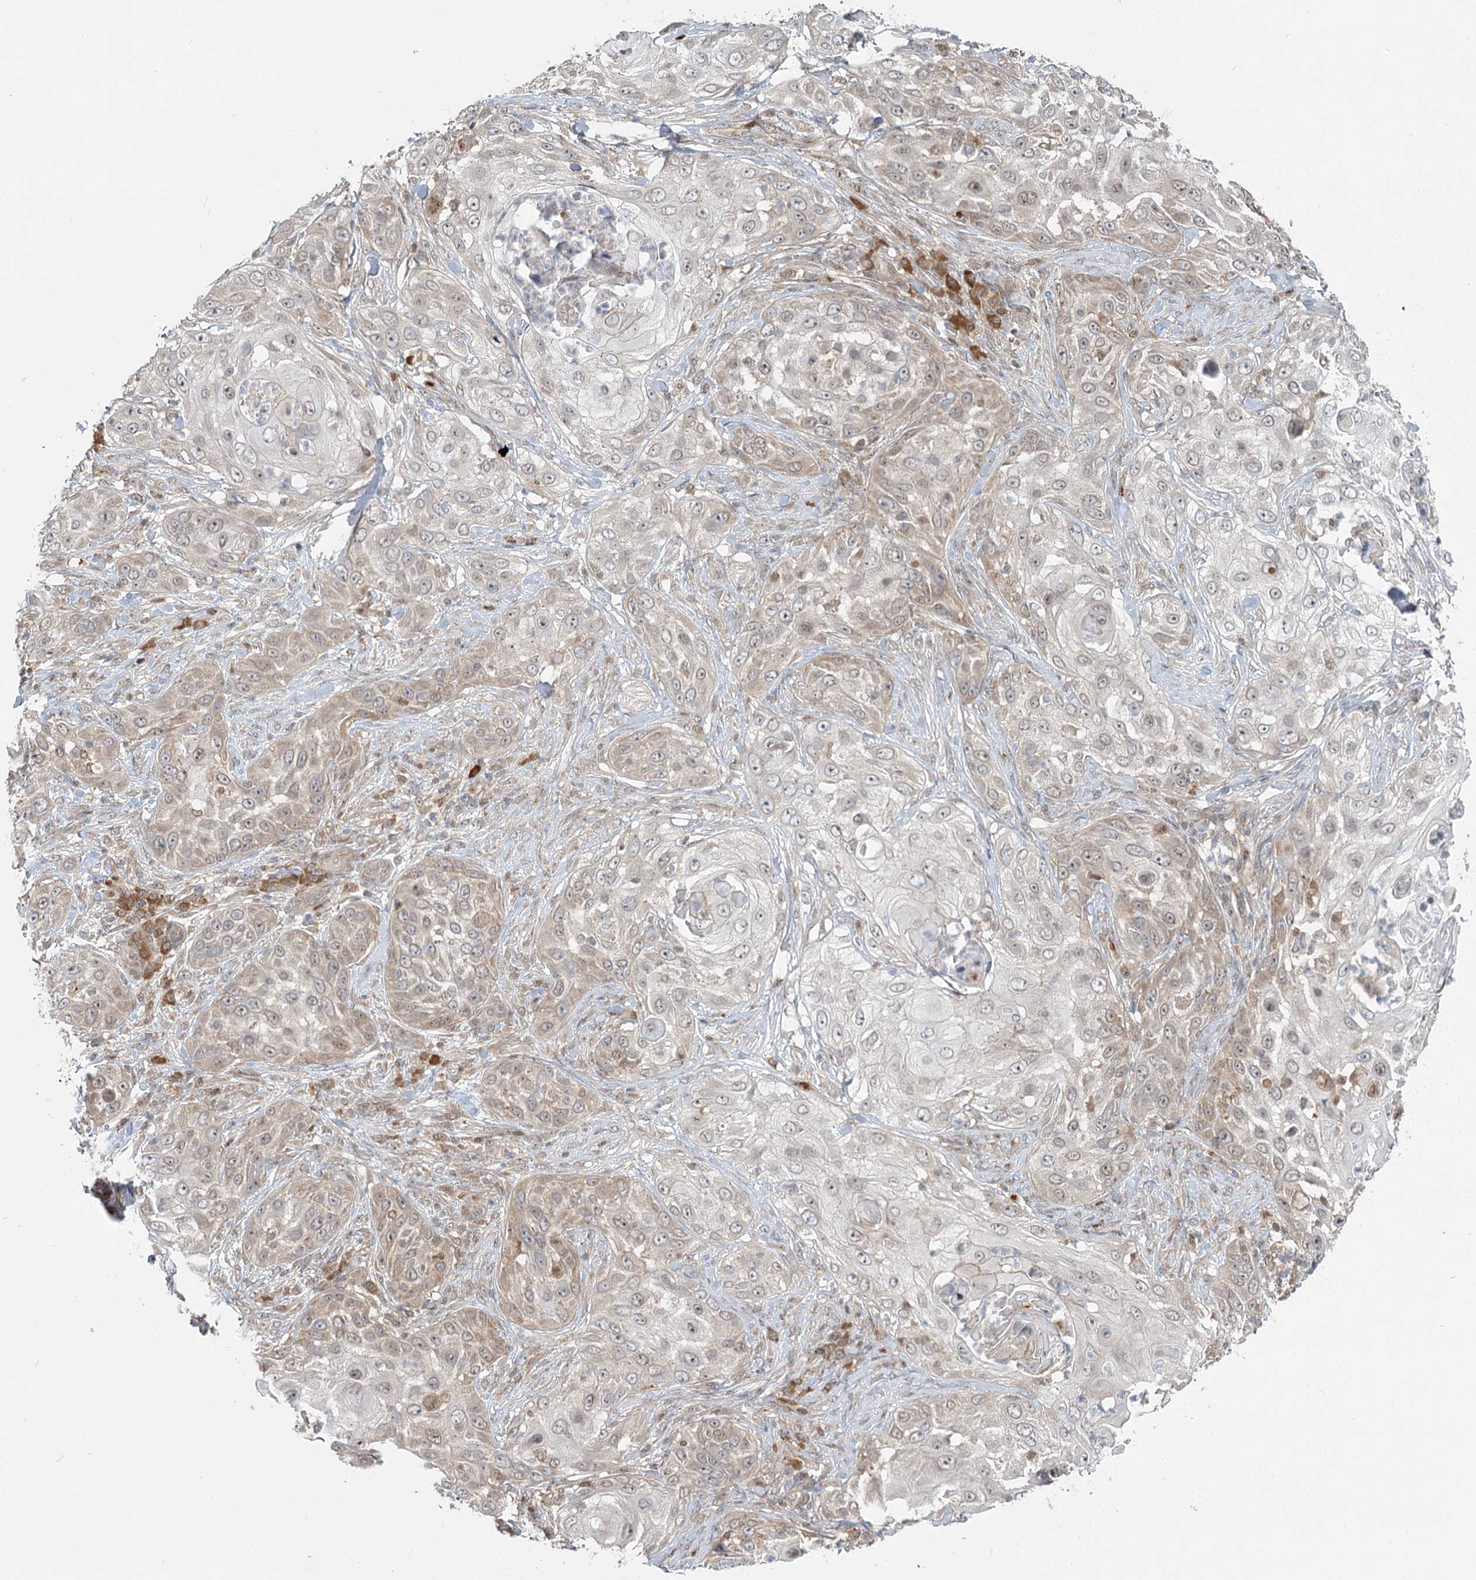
{"staining": {"intensity": "weak", "quantity": "25%-75%", "location": "cytoplasmic/membranous"}, "tissue": "skin cancer", "cell_type": "Tumor cells", "image_type": "cancer", "snomed": [{"axis": "morphology", "description": "Squamous cell carcinoma, NOS"}, {"axis": "topography", "description": "Skin"}], "caption": "Skin squamous cell carcinoma stained with immunohistochemistry (IHC) exhibits weak cytoplasmic/membranous staining in approximately 25%-75% of tumor cells.", "gene": "THNSL1", "patient": {"sex": "female", "age": 44}}